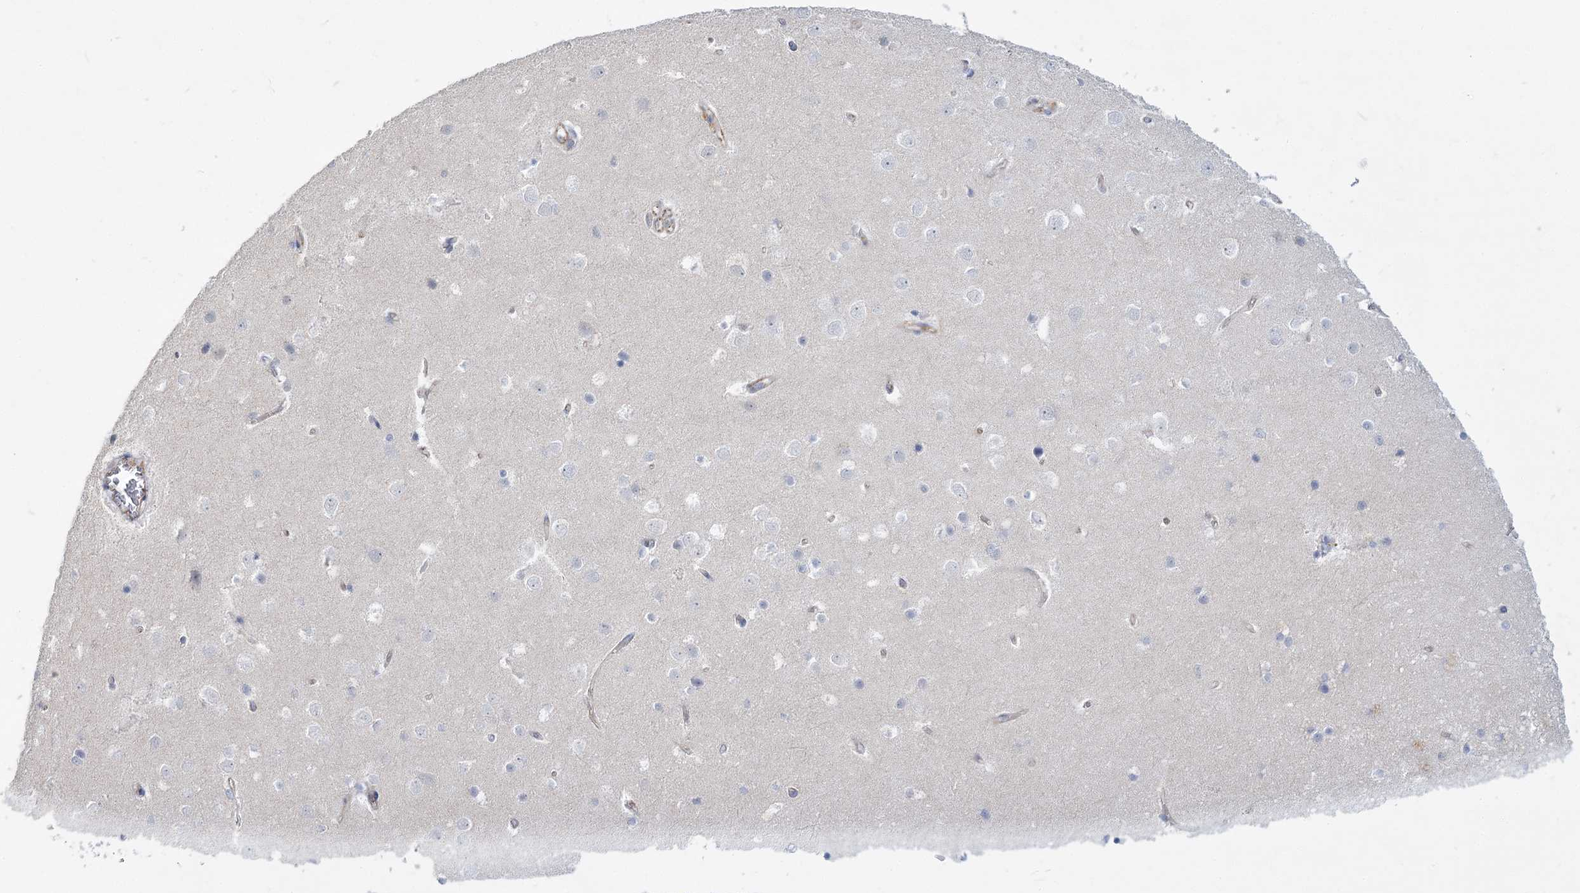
{"staining": {"intensity": "negative", "quantity": "none", "location": "none"}, "tissue": "cerebral cortex", "cell_type": "Endothelial cells", "image_type": "normal", "snomed": [{"axis": "morphology", "description": "Normal tissue, NOS"}, {"axis": "topography", "description": "Cerebral cortex"}], "caption": "Immunohistochemical staining of benign human cerebral cortex reveals no significant expression in endothelial cells. (Brightfield microscopy of DAB immunohistochemistry (IHC) at high magnification).", "gene": "ARSI", "patient": {"sex": "male", "age": 54}}